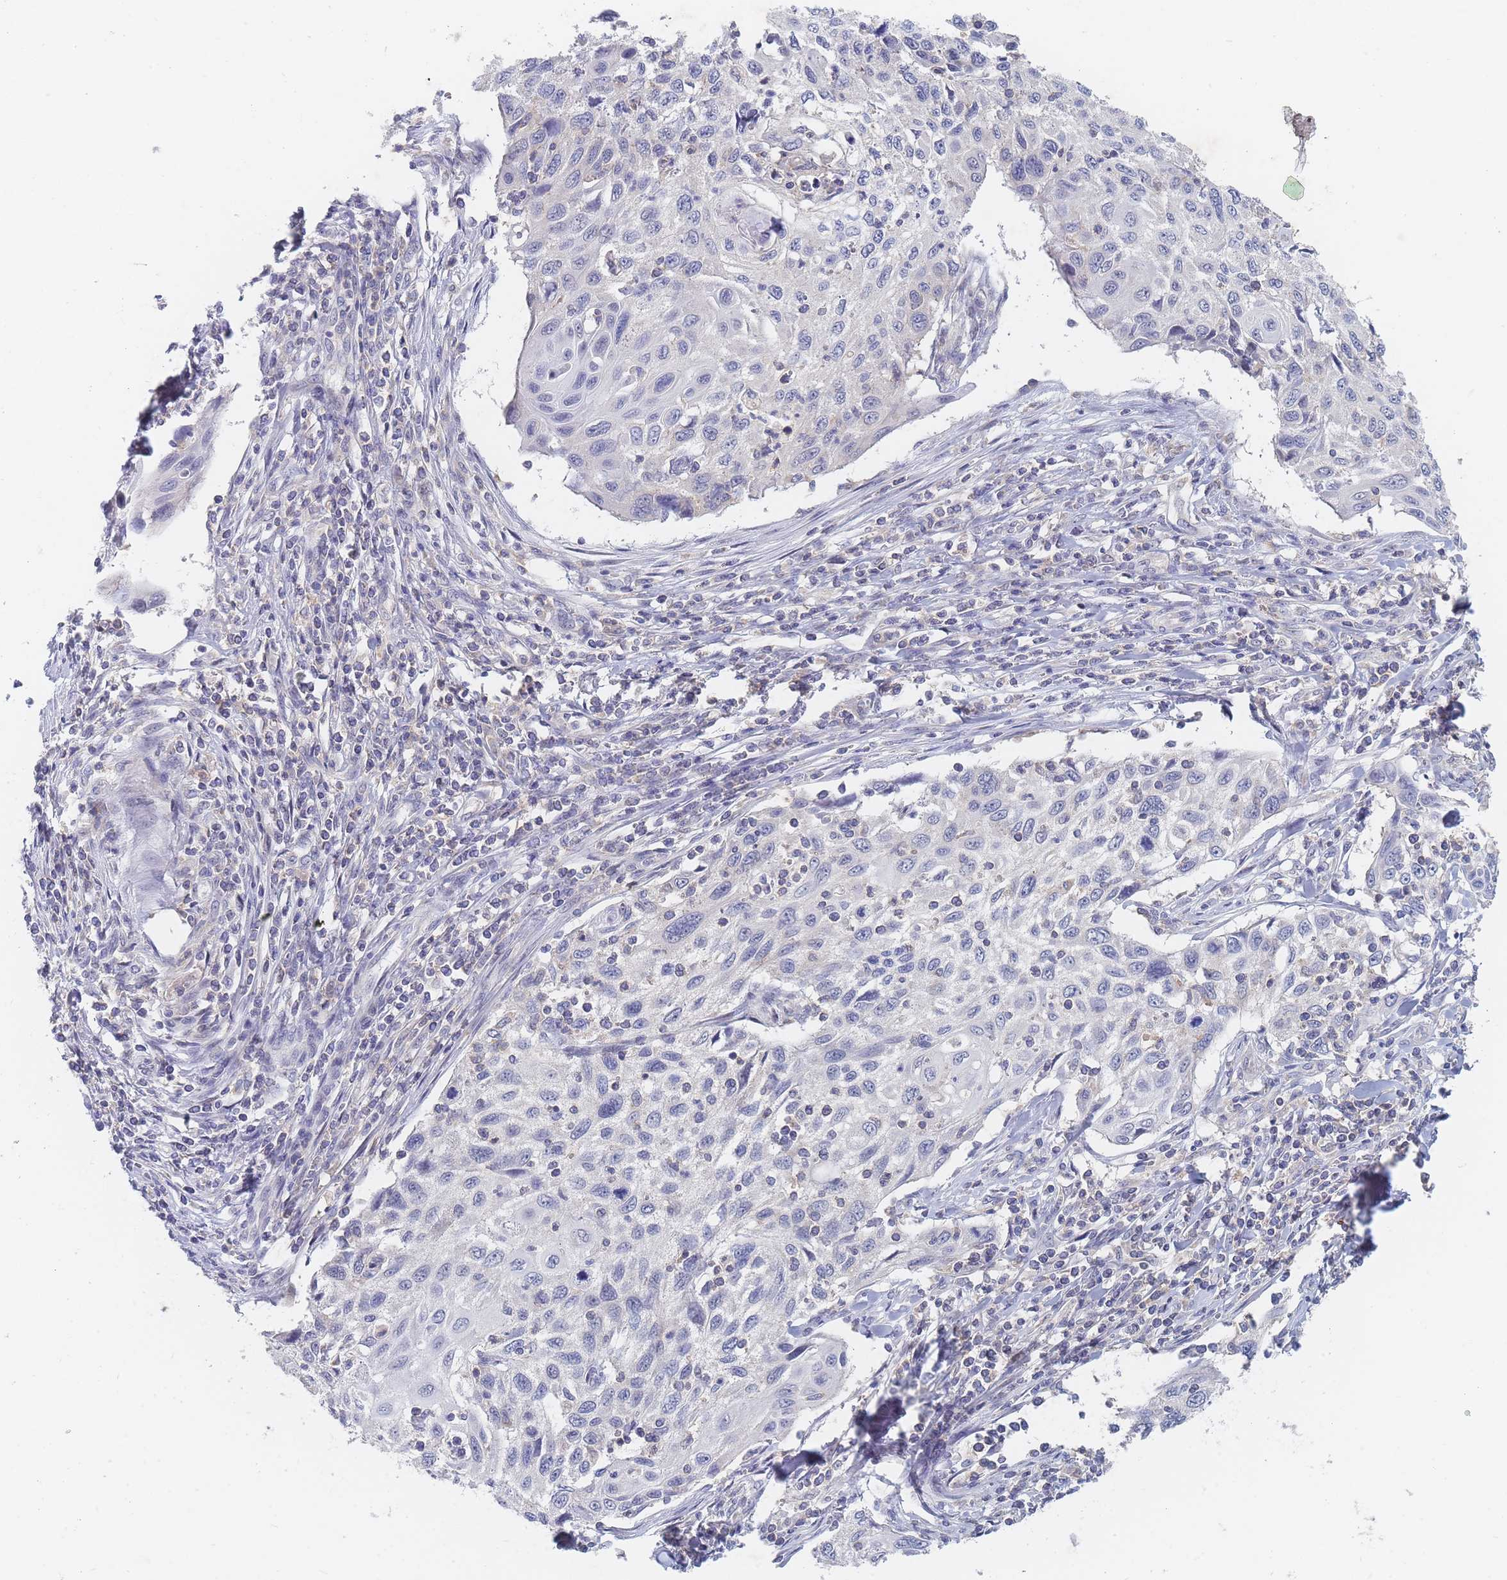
{"staining": {"intensity": "negative", "quantity": "none", "location": "none"}, "tissue": "cervical cancer", "cell_type": "Tumor cells", "image_type": "cancer", "snomed": [{"axis": "morphology", "description": "Squamous cell carcinoma, NOS"}, {"axis": "topography", "description": "Cervix"}], "caption": "Immunohistochemistry of cervical cancer (squamous cell carcinoma) exhibits no positivity in tumor cells.", "gene": "PPP6C", "patient": {"sex": "female", "age": 70}}